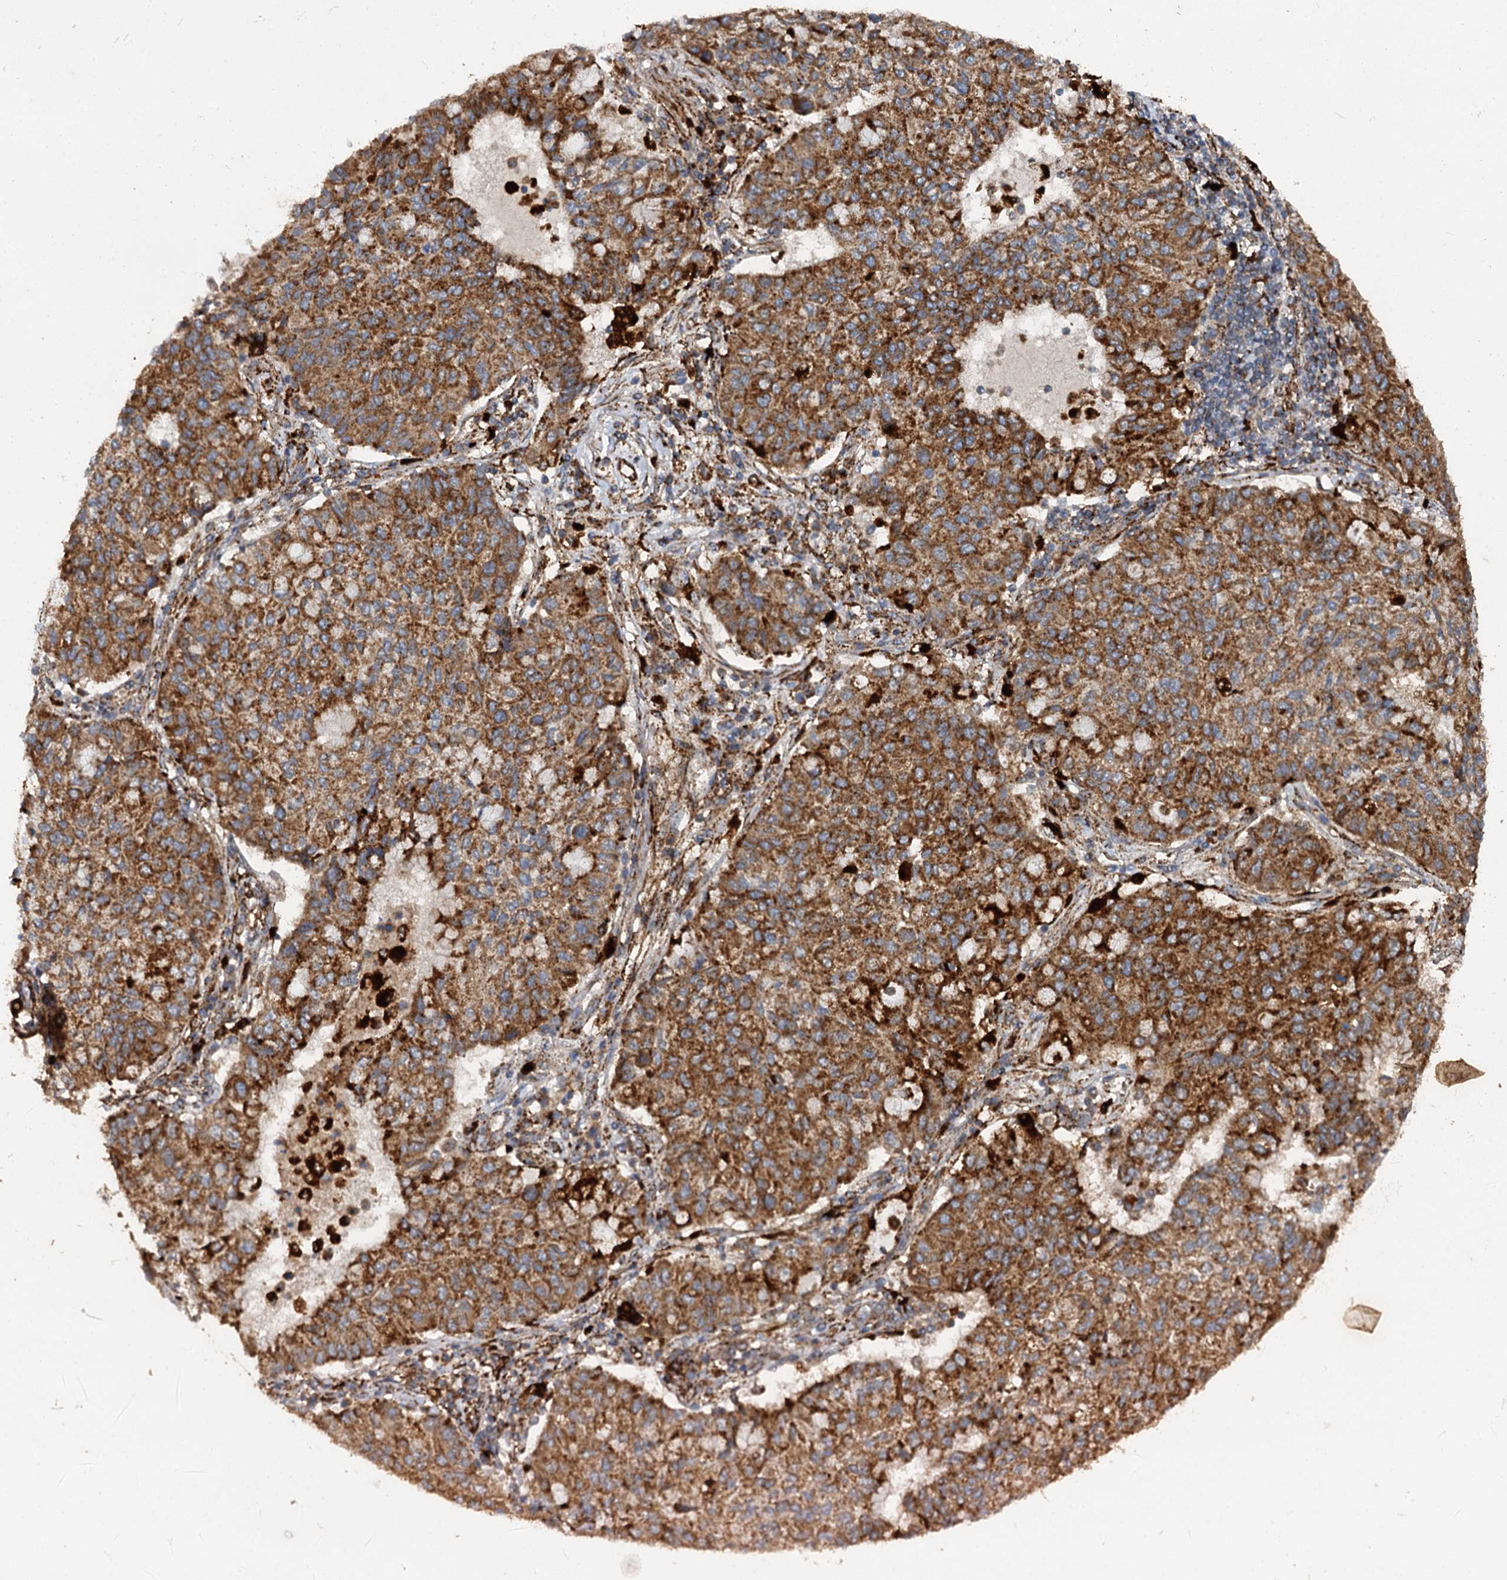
{"staining": {"intensity": "strong", "quantity": ">75%", "location": "cytoplasmic/membranous"}, "tissue": "lung cancer", "cell_type": "Tumor cells", "image_type": "cancer", "snomed": [{"axis": "morphology", "description": "Squamous cell carcinoma, NOS"}, {"axis": "topography", "description": "Lung"}], "caption": "Lung cancer (squamous cell carcinoma) stained with a protein marker demonstrates strong staining in tumor cells.", "gene": "GBA1", "patient": {"sex": "male", "age": 74}}